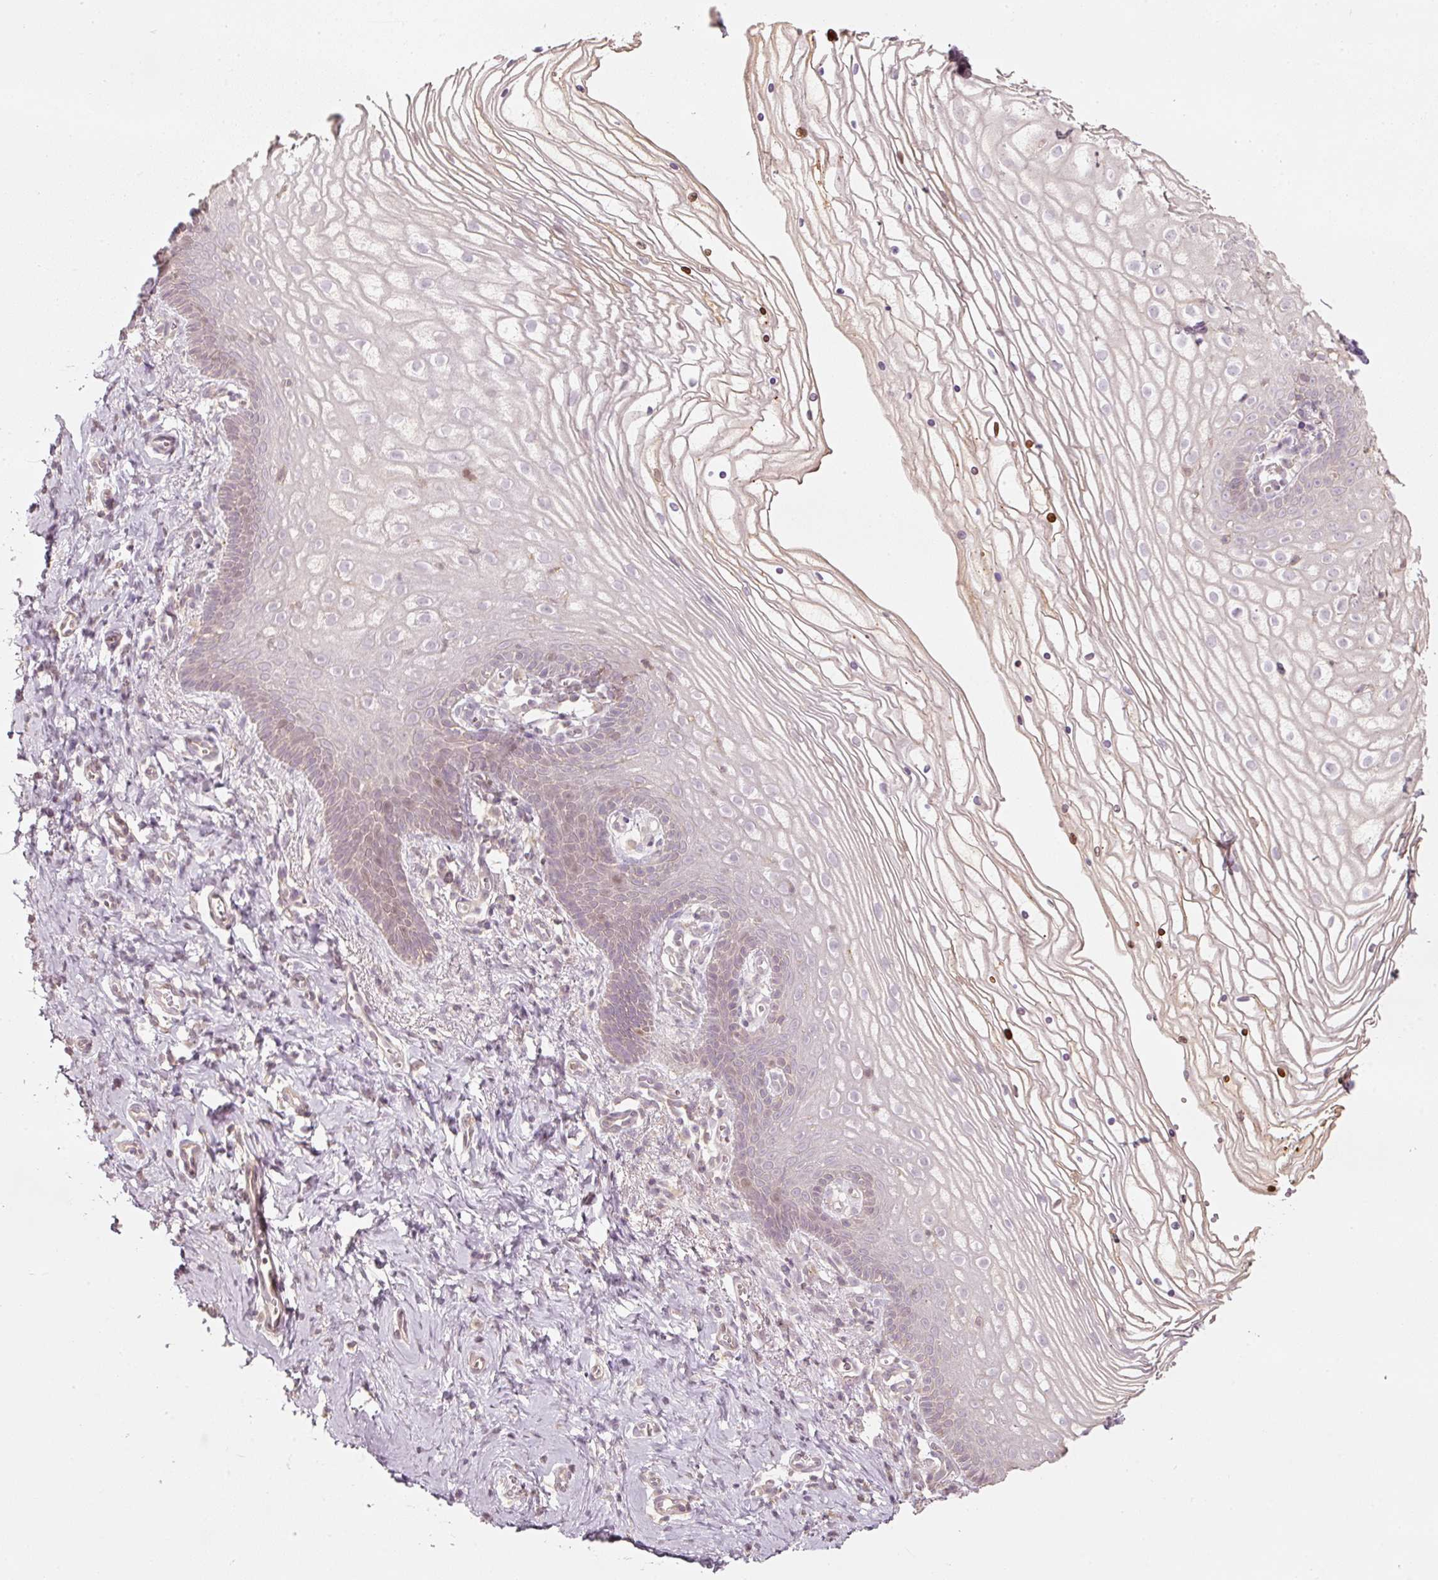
{"staining": {"intensity": "moderate", "quantity": "25%-75%", "location": "cytoplasmic/membranous,nuclear"}, "tissue": "vagina", "cell_type": "Squamous epithelial cells", "image_type": "normal", "snomed": [{"axis": "morphology", "description": "Normal tissue, NOS"}, {"axis": "topography", "description": "Vagina"}], "caption": "Protein analysis of normal vagina reveals moderate cytoplasmic/membranous,nuclear expression in about 25%-75% of squamous epithelial cells.", "gene": "TREX2", "patient": {"sex": "female", "age": 56}}